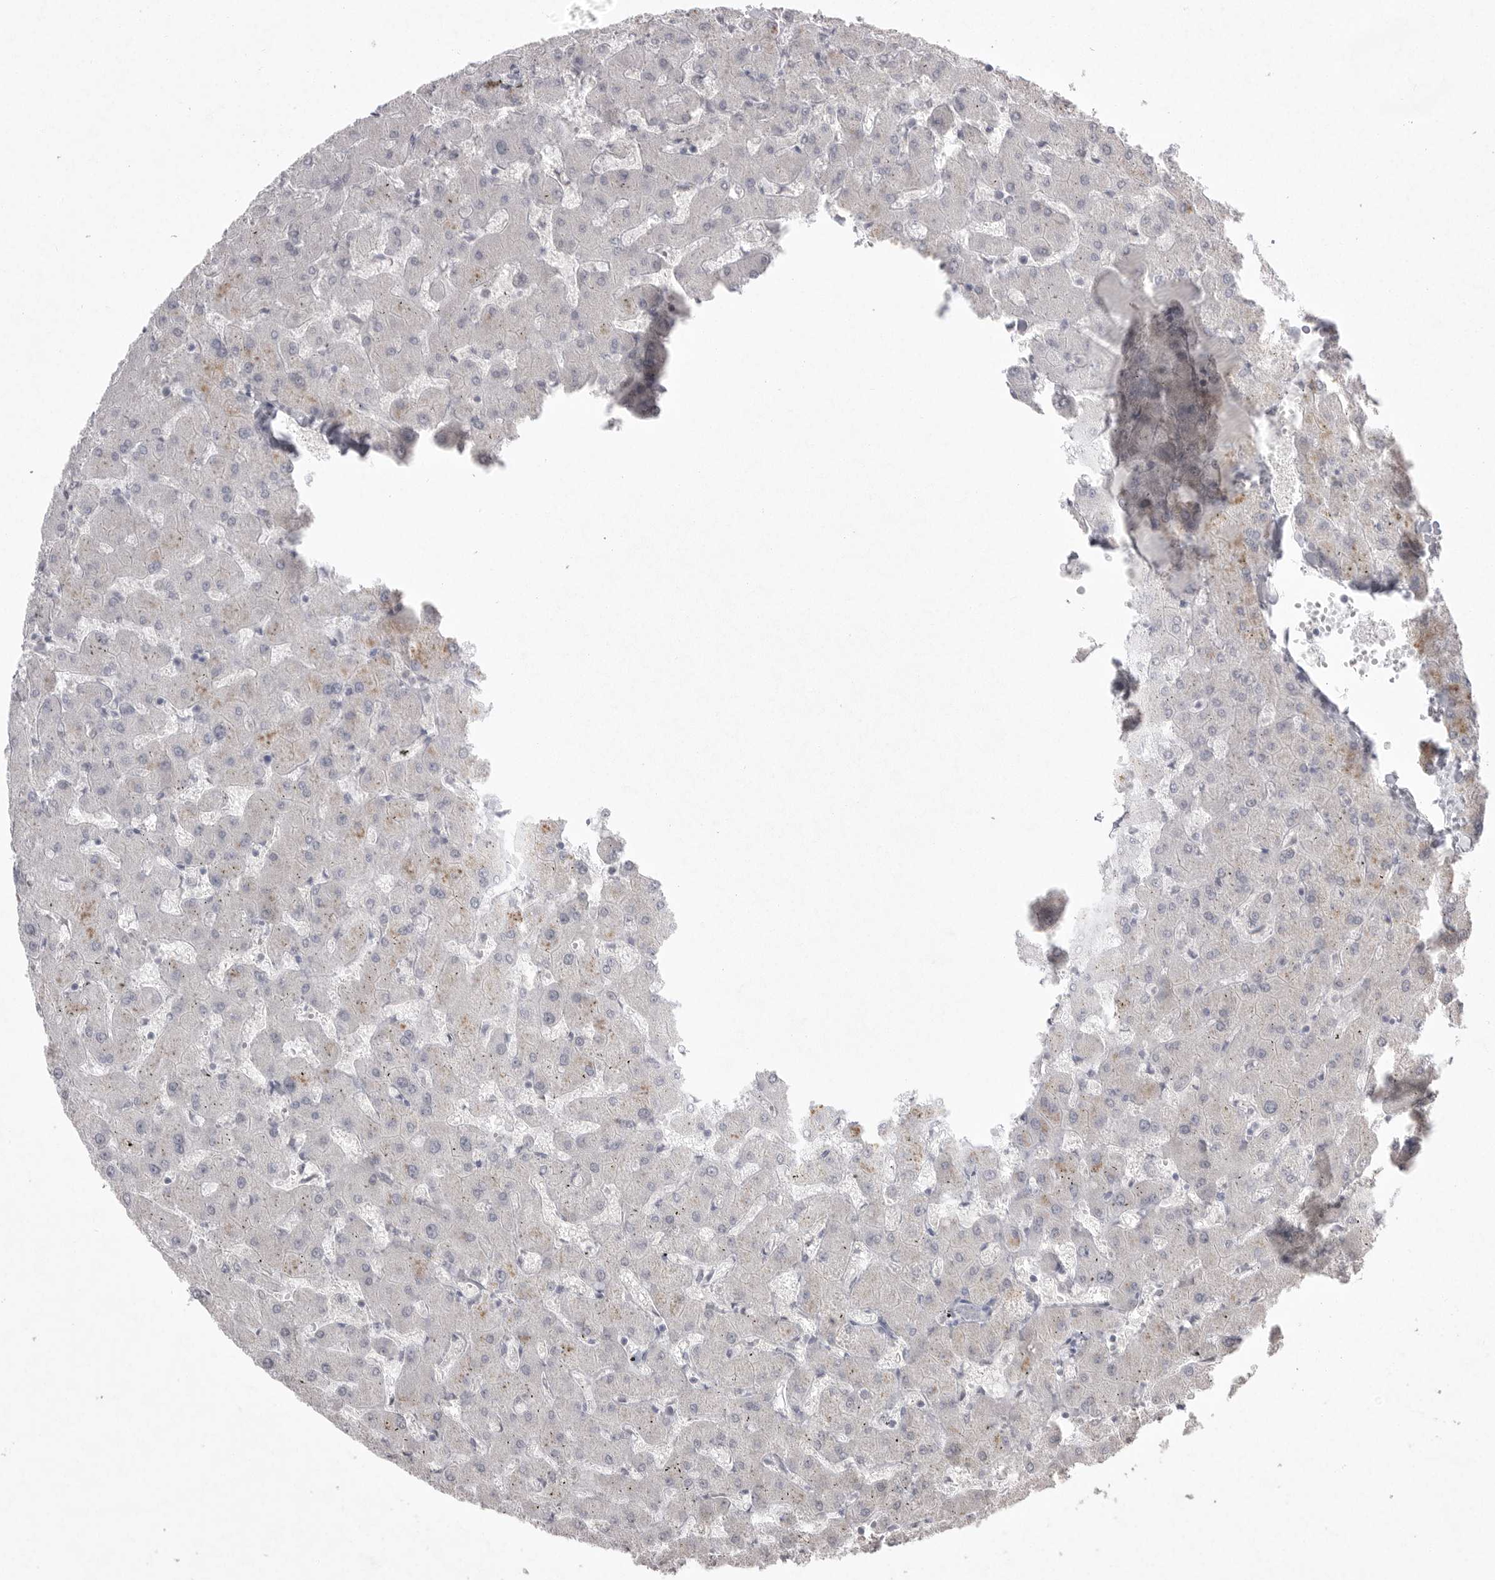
{"staining": {"intensity": "negative", "quantity": "none", "location": "none"}, "tissue": "liver", "cell_type": "Cholangiocytes", "image_type": "normal", "snomed": [{"axis": "morphology", "description": "Normal tissue, NOS"}, {"axis": "topography", "description": "Liver"}], "caption": "The immunohistochemistry (IHC) micrograph has no significant staining in cholangiocytes of liver.", "gene": "VANGL2", "patient": {"sex": "female", "age": 63}}